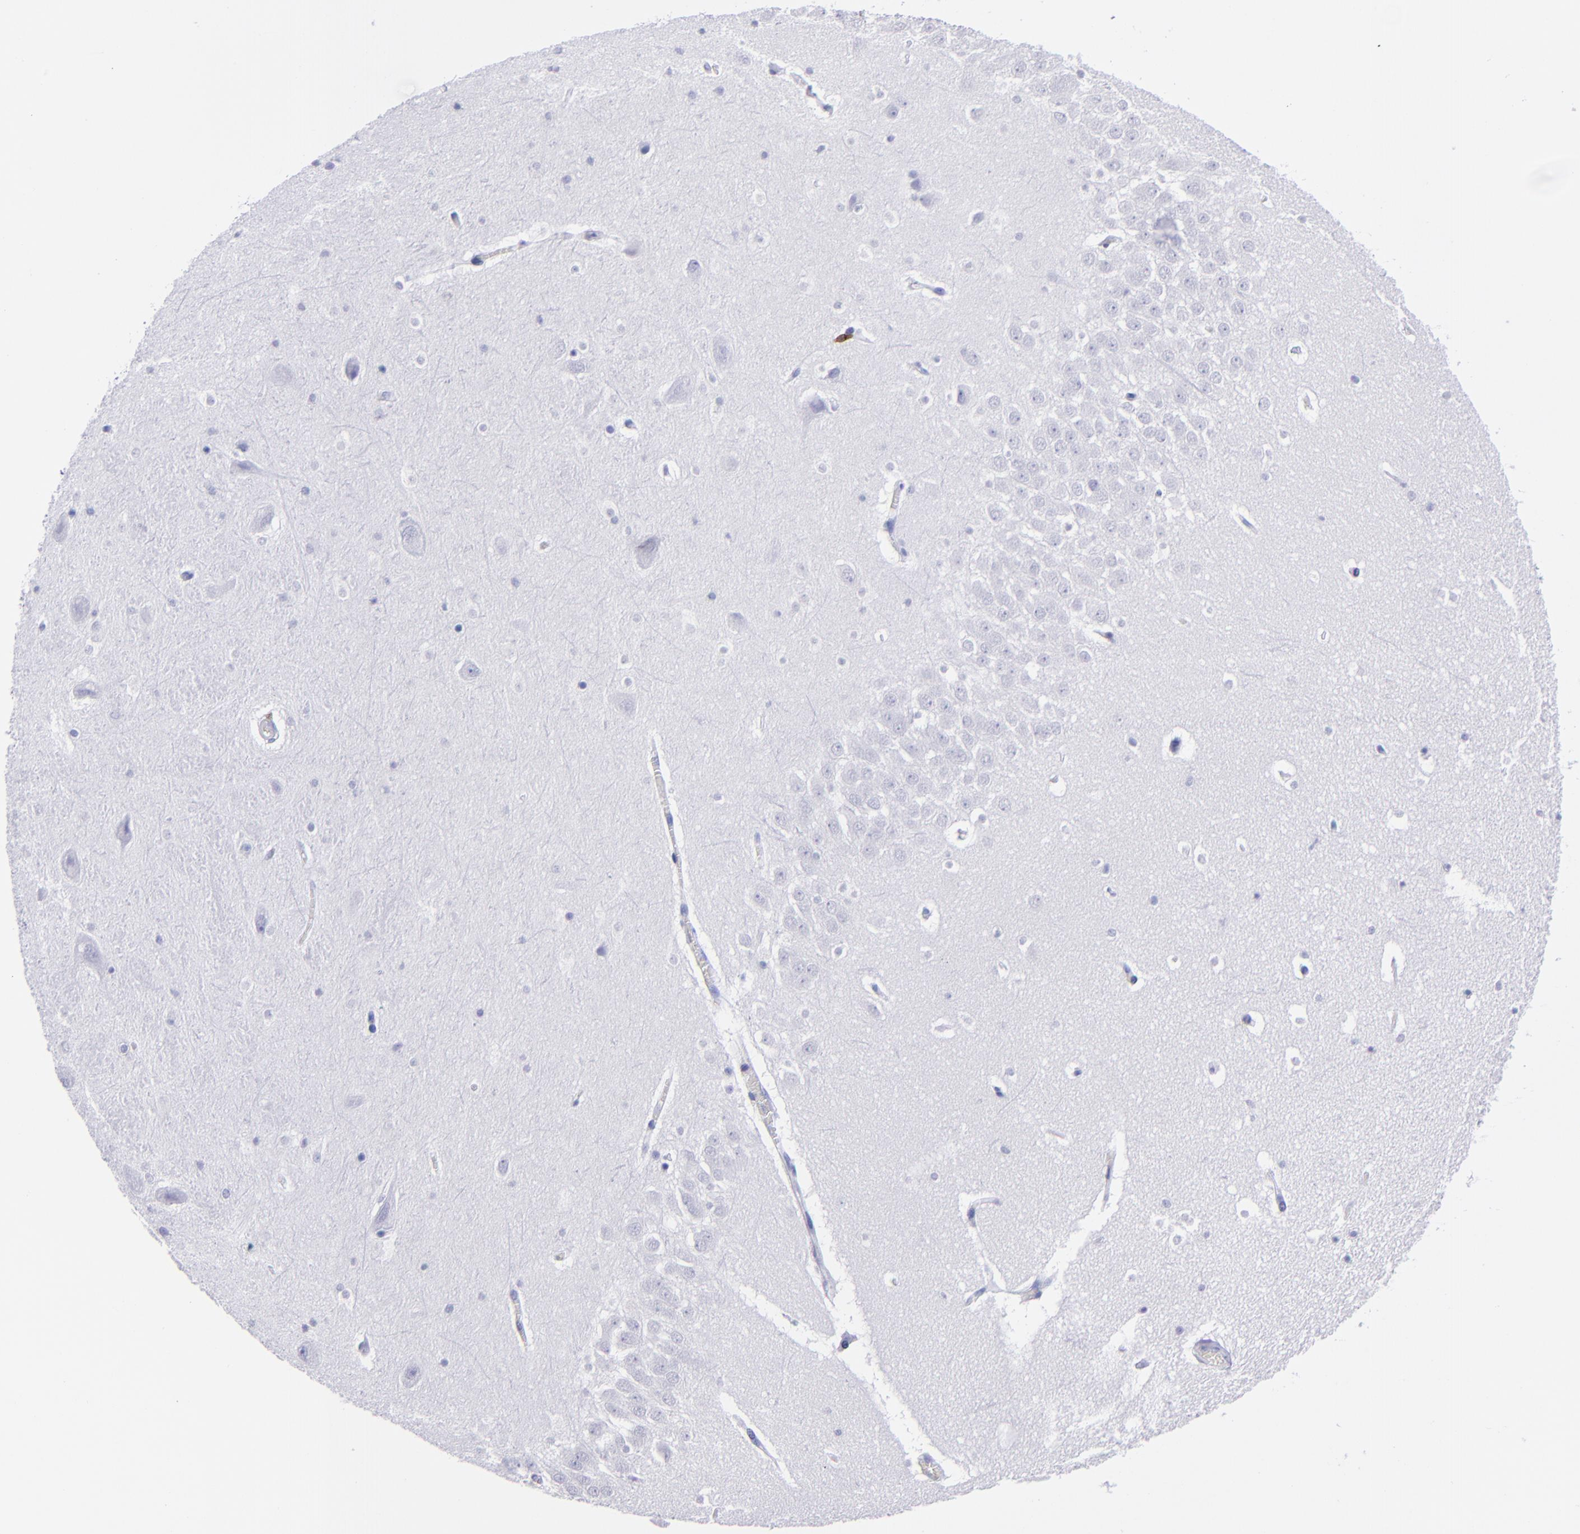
{"staining": {"intensity": "negative", "quantity": "none", "location": "none"}, "tissue": "hippocampus", "cell_type": "Glial cells", "image_type": "normal", "snomed": [{"axis": "morphology", "description": "Normal tissue, NOS"}, {"axis": "topography", "description": "Hippocampus"}], "caption": "Immunohistochemical staining of unremarkable hippocampus demonstrates no significant positivity in glial cells. The staining is performed using DAB (3,3'-diaminobenzidine) brown chromogen with nuclei counter-stained in using hematoxylin.", "gene": "CD6", "patient": {"sex": "male", "age": 45}}